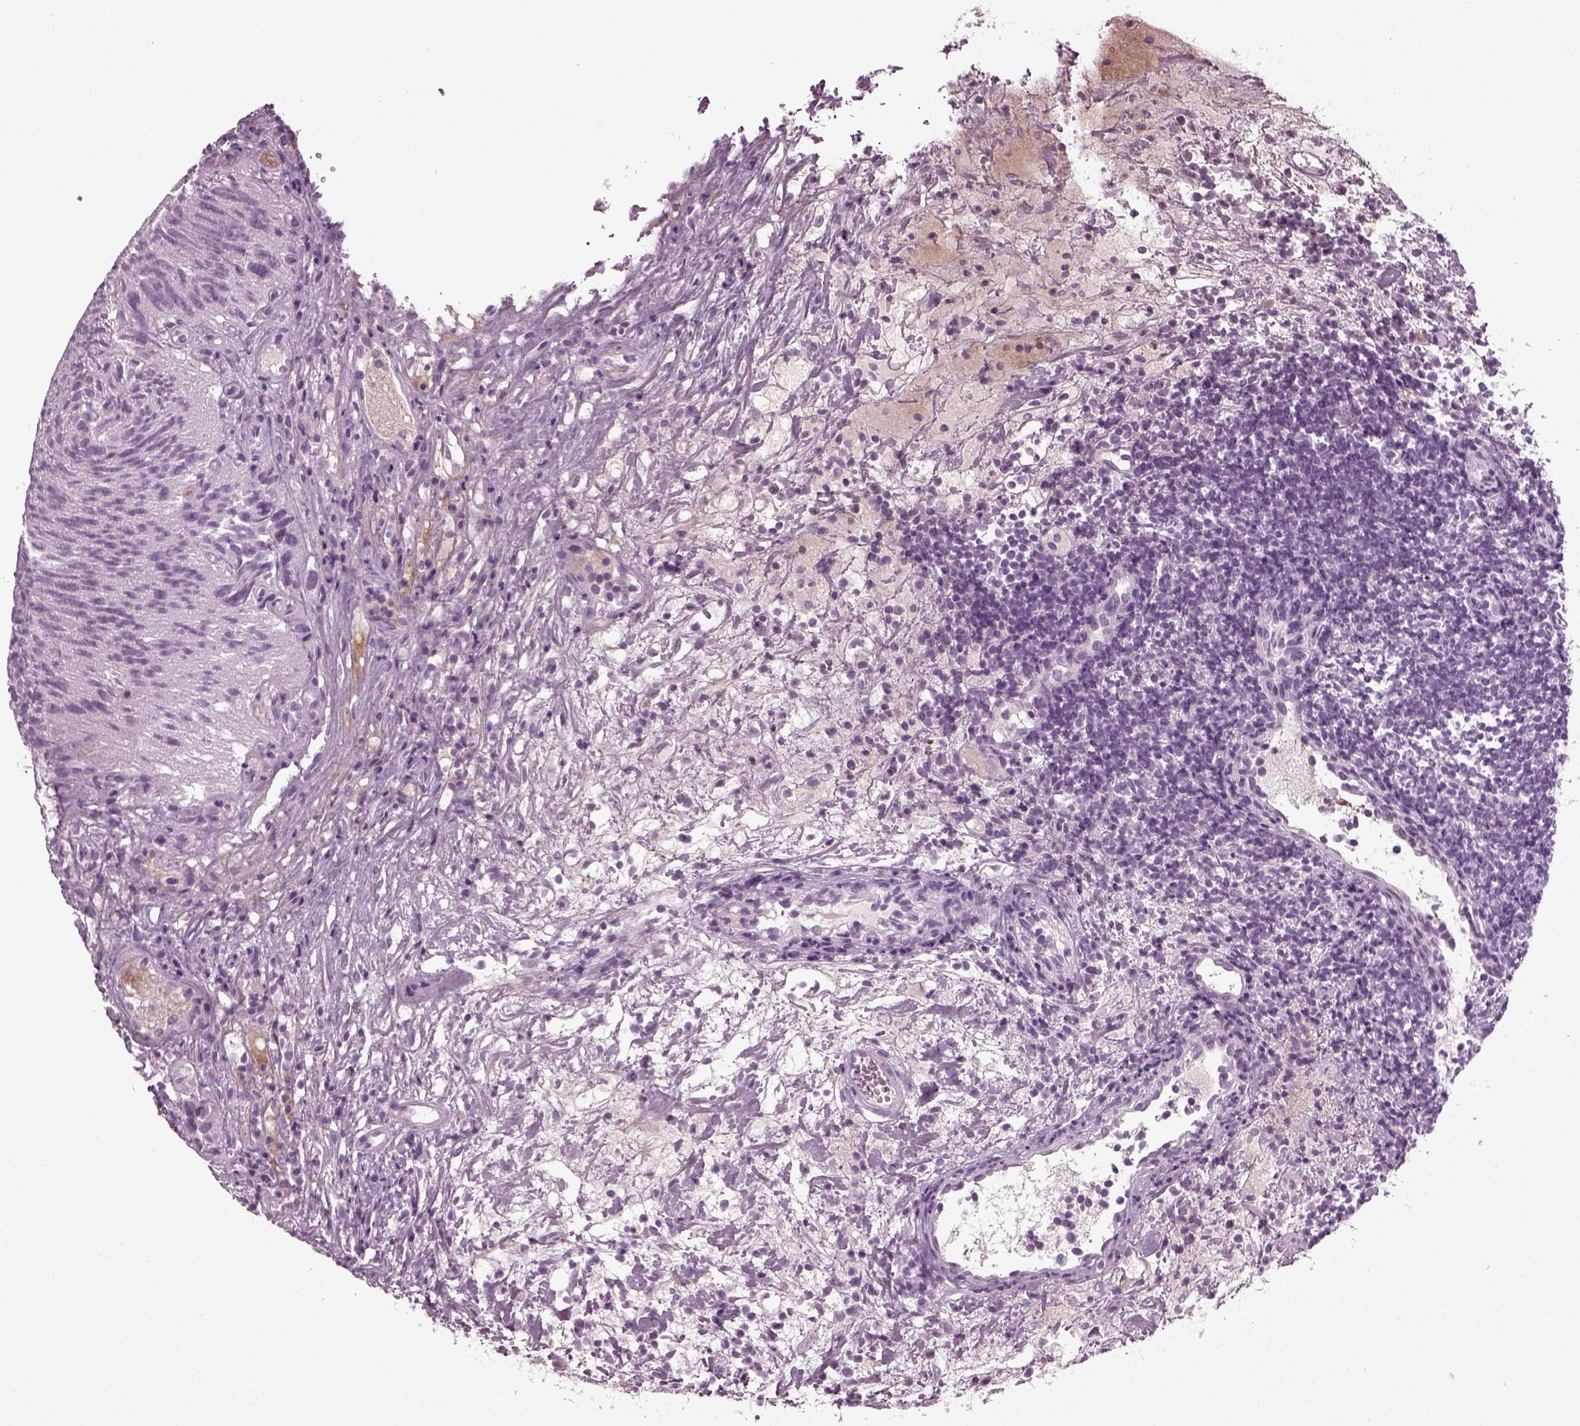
{"staining": {"intensity": "negative", "quantity": "none", "location": "none"}, "tissue": "urothelial cancer", "cell_type": "Tumor cells", "image_type": "cancer", "snomed": [{"axis": "morphology", "description": "Urothelial carcinoma, Low grade"}, {"axis": "topography", "description": "Urinary bladder"}], "caption": "High magnification brightfield microscopy of urothelial cancer stained with DAB (3,3'-diaminobenzidine) (brown) and counterstained with hematoxylin (blue): tumor cells show no significant staining. Nuclei are stained in blue.", "gene": "DPYSL5", "patient": {"sex": "female", "age": 69}}